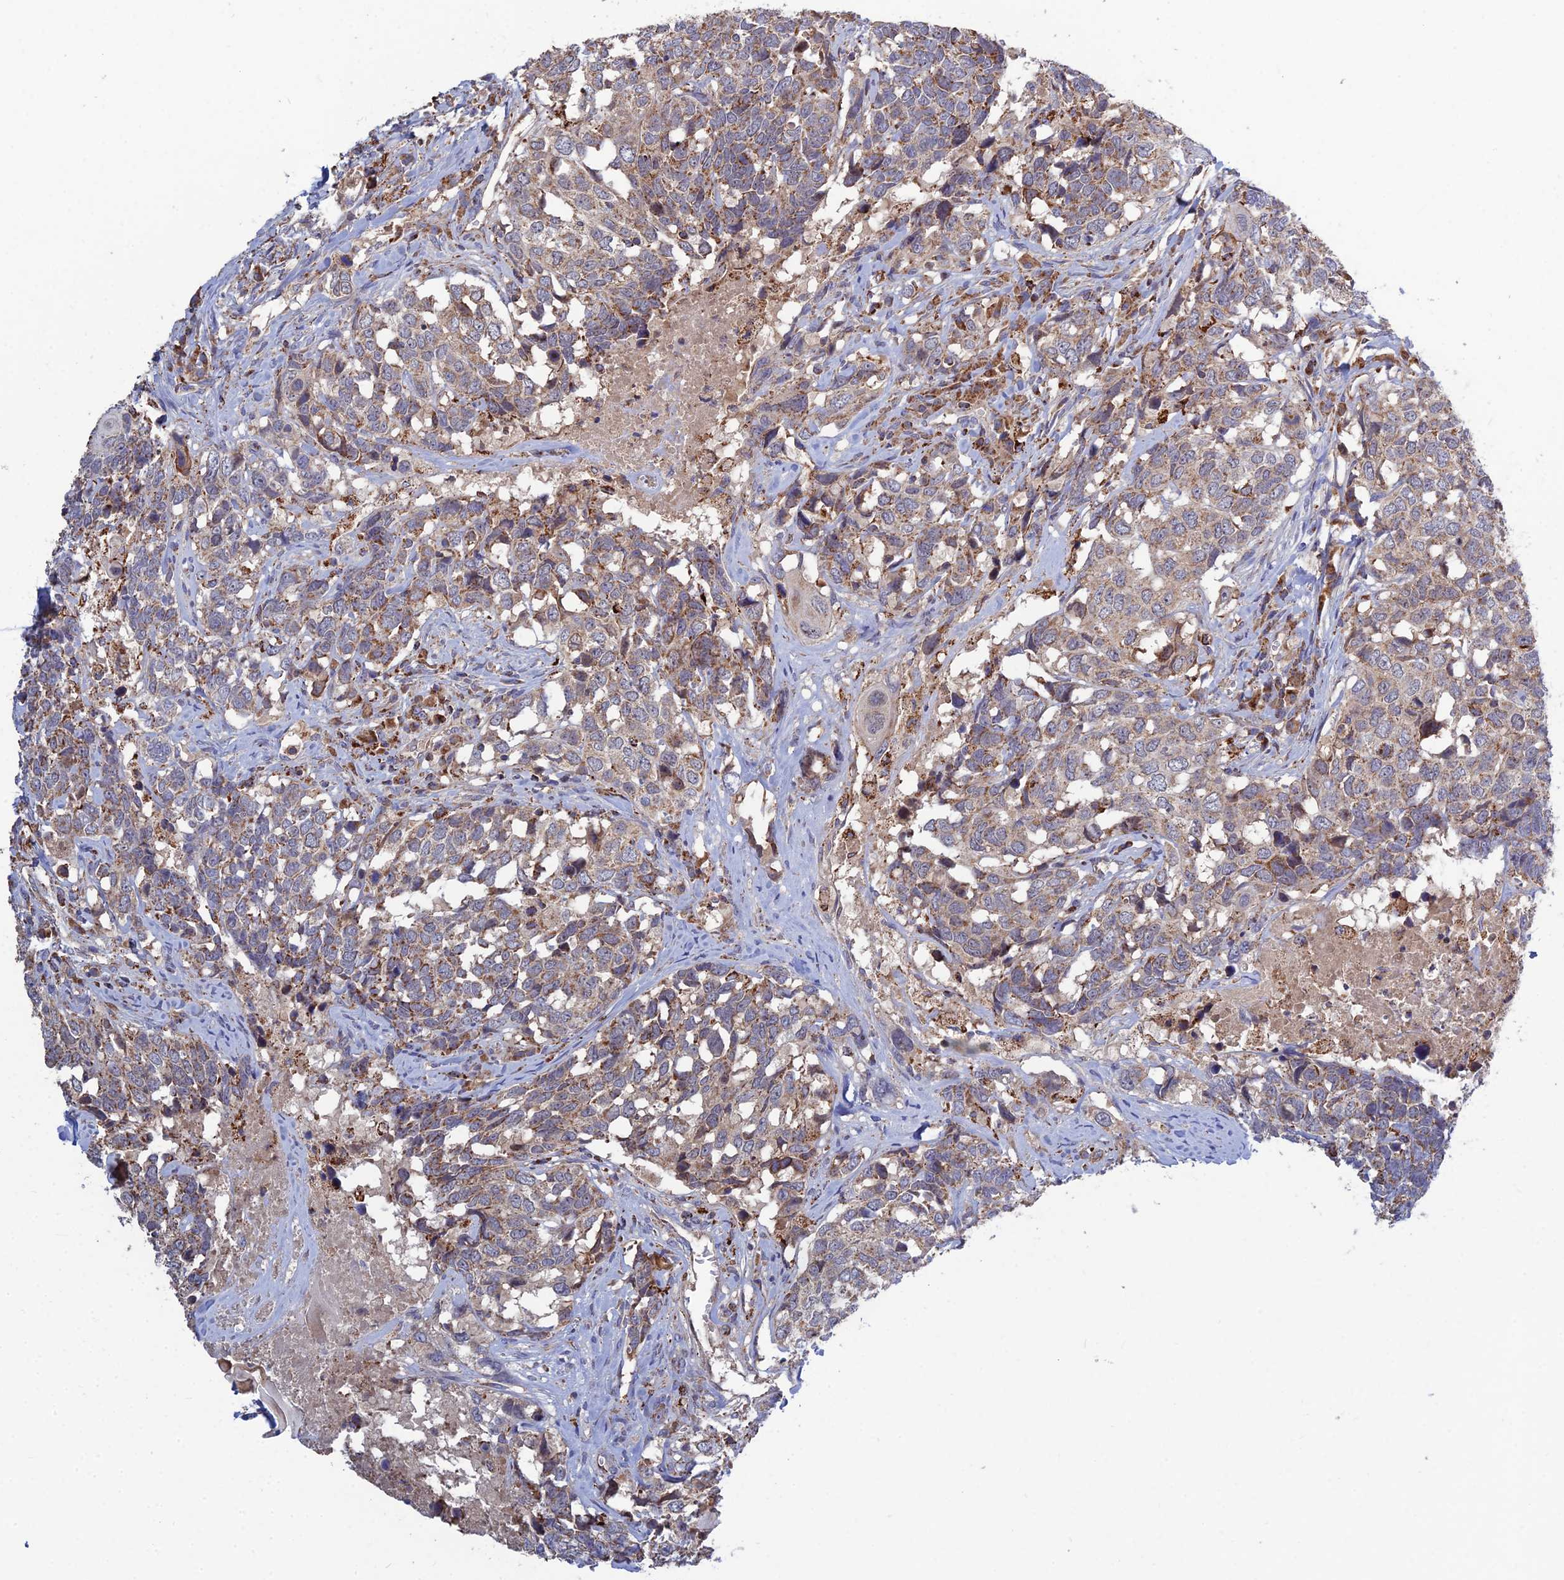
{"staining": {"intensity": "weak", "quantity": ">75%", "location": "cytoplasmic/membranous"}, "tissue": "head and neck cancer", "cell_type": "Tumor cells", "image_type": "cancer", "snomed": [{"axis": "morphology", "description": "Squamous cell carcinoma, NOS"}, {"axis": "topography", "description": "Head-Neck"}], "caption": "Head and neck cancer (squamous cell carcinoma) stained with a brown dye demonstrates weak cytoplasmic/membranous positive expression in approximately >75% of tumor cells.", "gene": "RIC8B", "patient": {"sex": "male", "age": 66}}